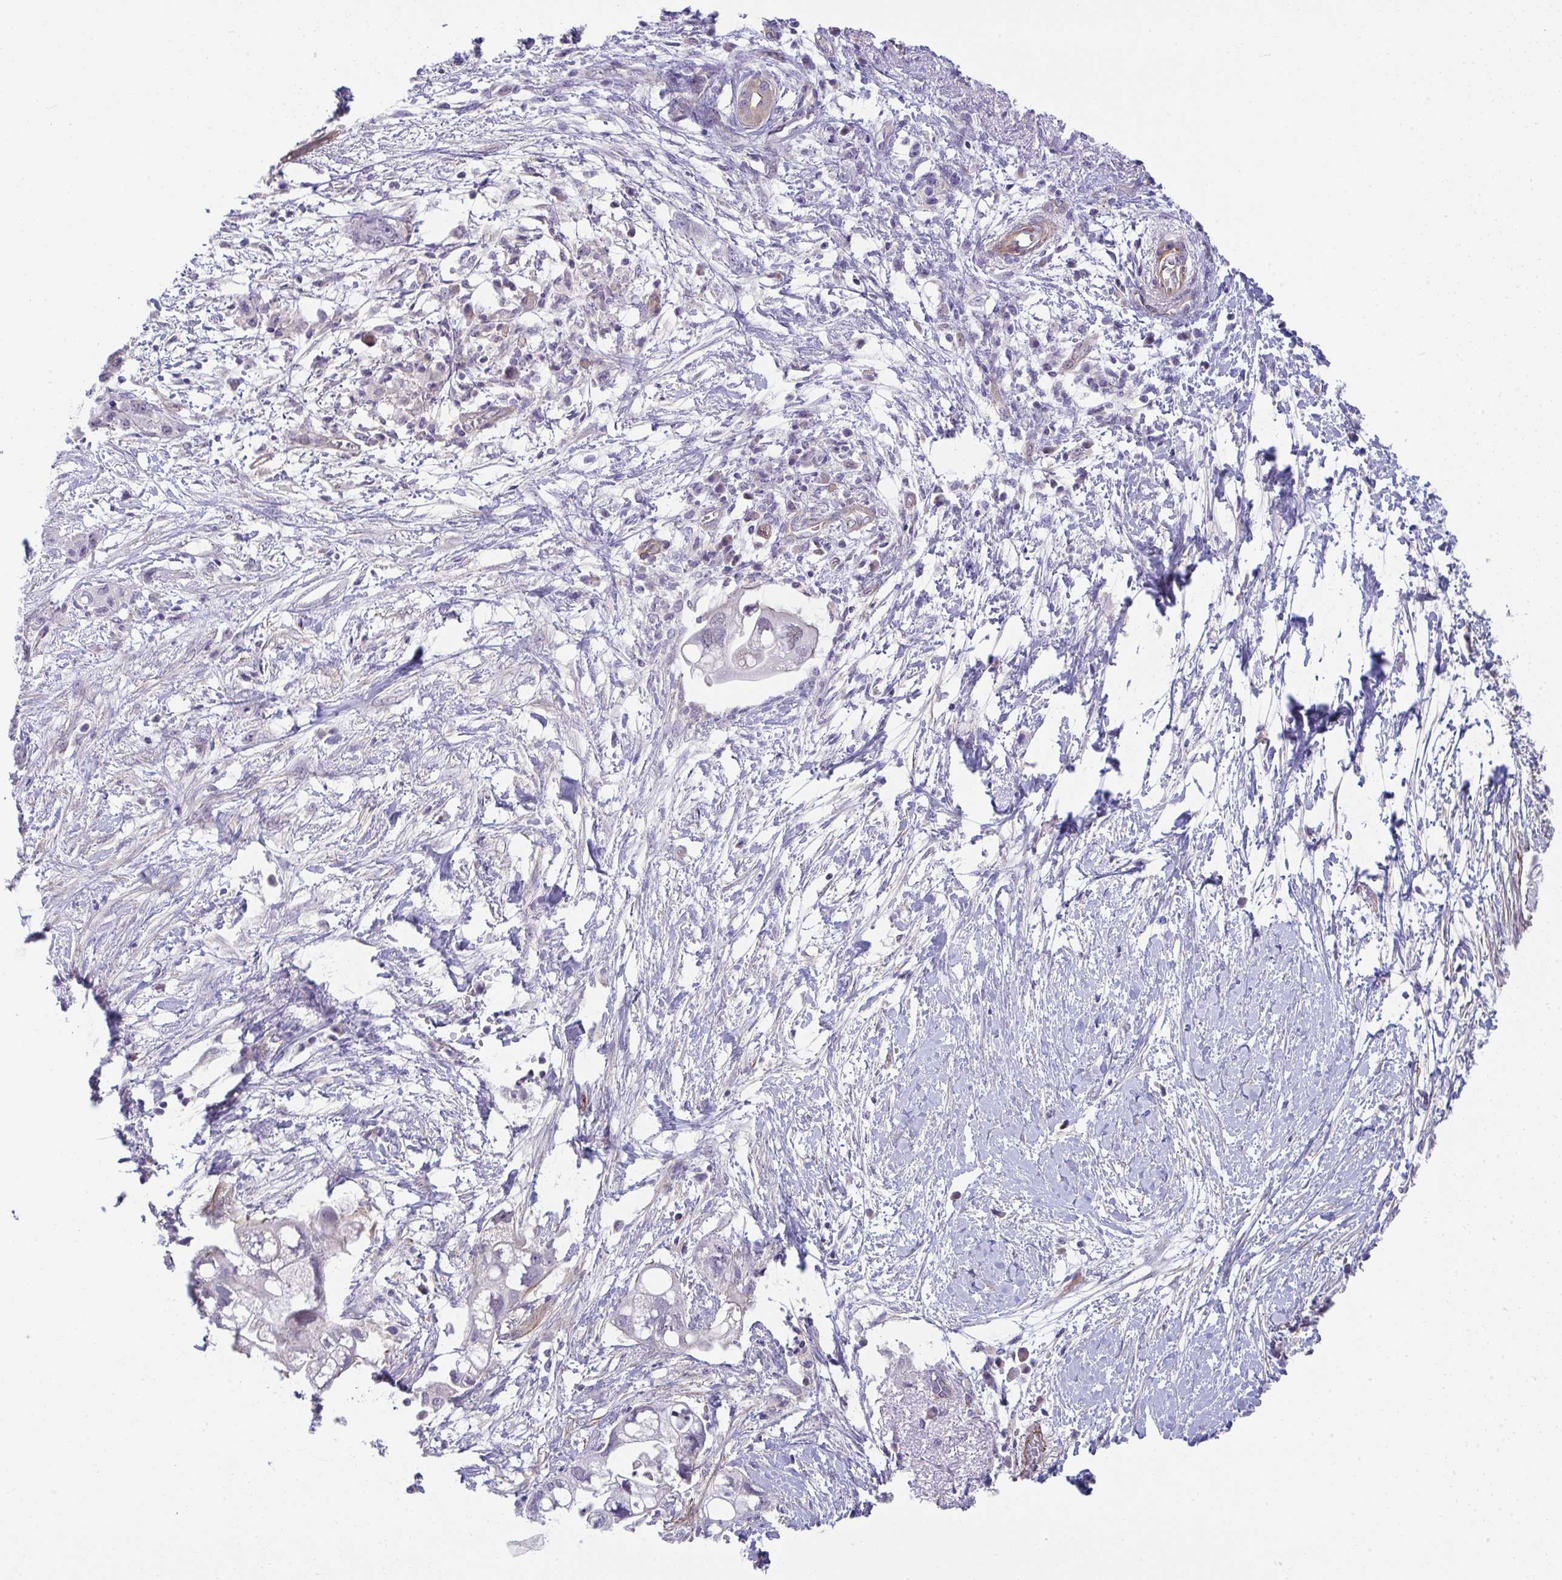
{"staining": {"intensity": "negative", "quantity": "none", "location": "none"}, "tissue": "pancreatic cancer", "cell_type": "Tumor cells", "image_type": "cancer", "snomed": [{"axis": "morphology", "description": "Adenocarcinoma, NOS"}, {"axis": "topography", "description": "Pancreas"}], "caption": "Tumor cells are negative for protein expression in human pancreatic adenocarcinoma. (Brightfield microscopy of DAB immunohistochemistry at high magnification).", "gene": "MYL12A", "patient": {"sex": "female", "age": 72}}